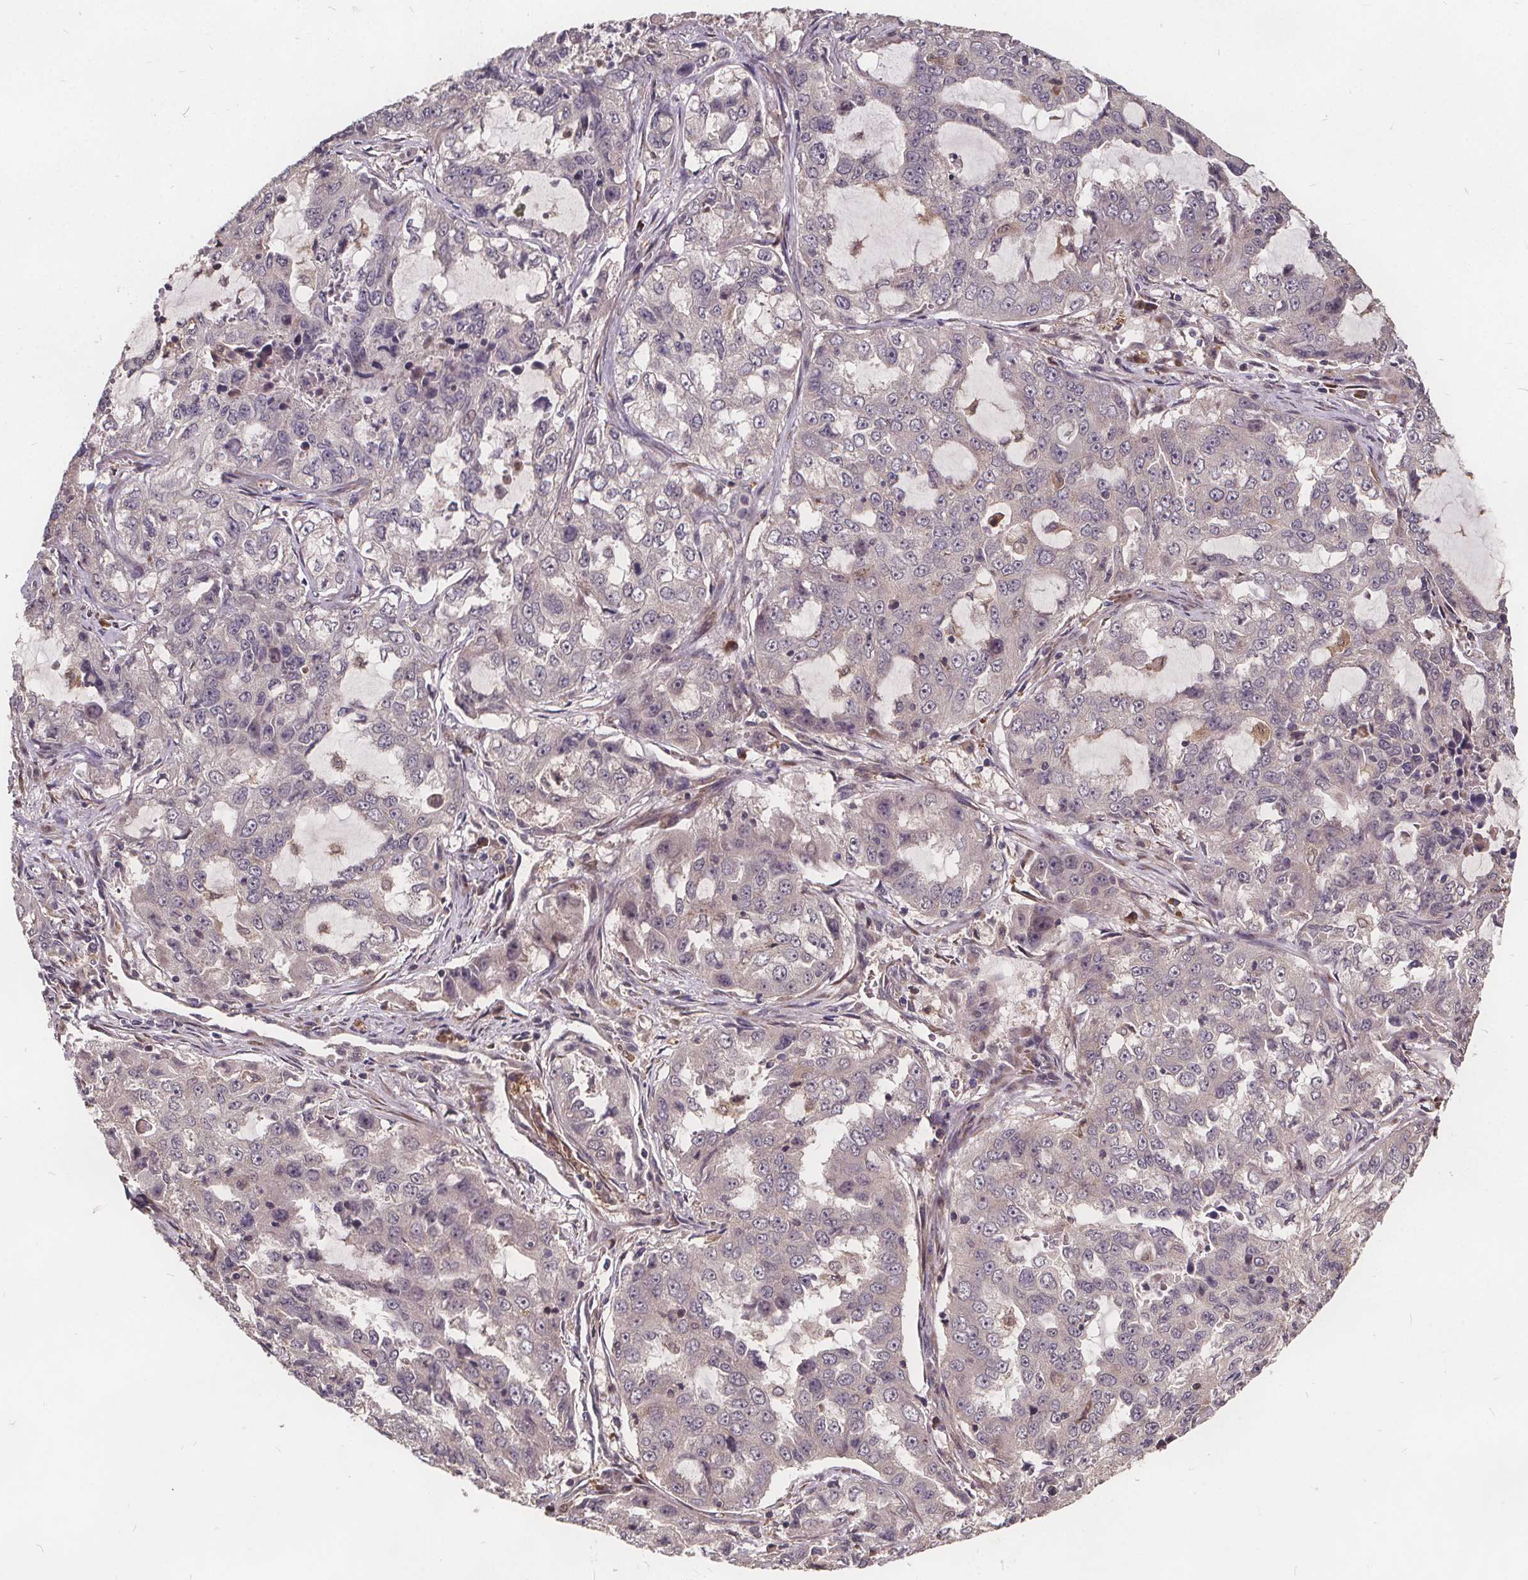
{"staining": {"intensity": "negative", "quantity": "none", "location": "none"}, "tissue": "lung cancer", "cell_type": "Tumor cells", "image_type": "cancer", "snomed": [{"axis": "morphology", "description": "Adenocarcinoma, NOS"}, {"axis": "topography", "description": "Lung"}], "caption": "The photomicrograph demonstrates no staining of tumor cells in adenocarcinoma (lung). Nuclei are stained in blue.", "gene": "USP9X", "patient": {"sex": "female", "age": 61}}